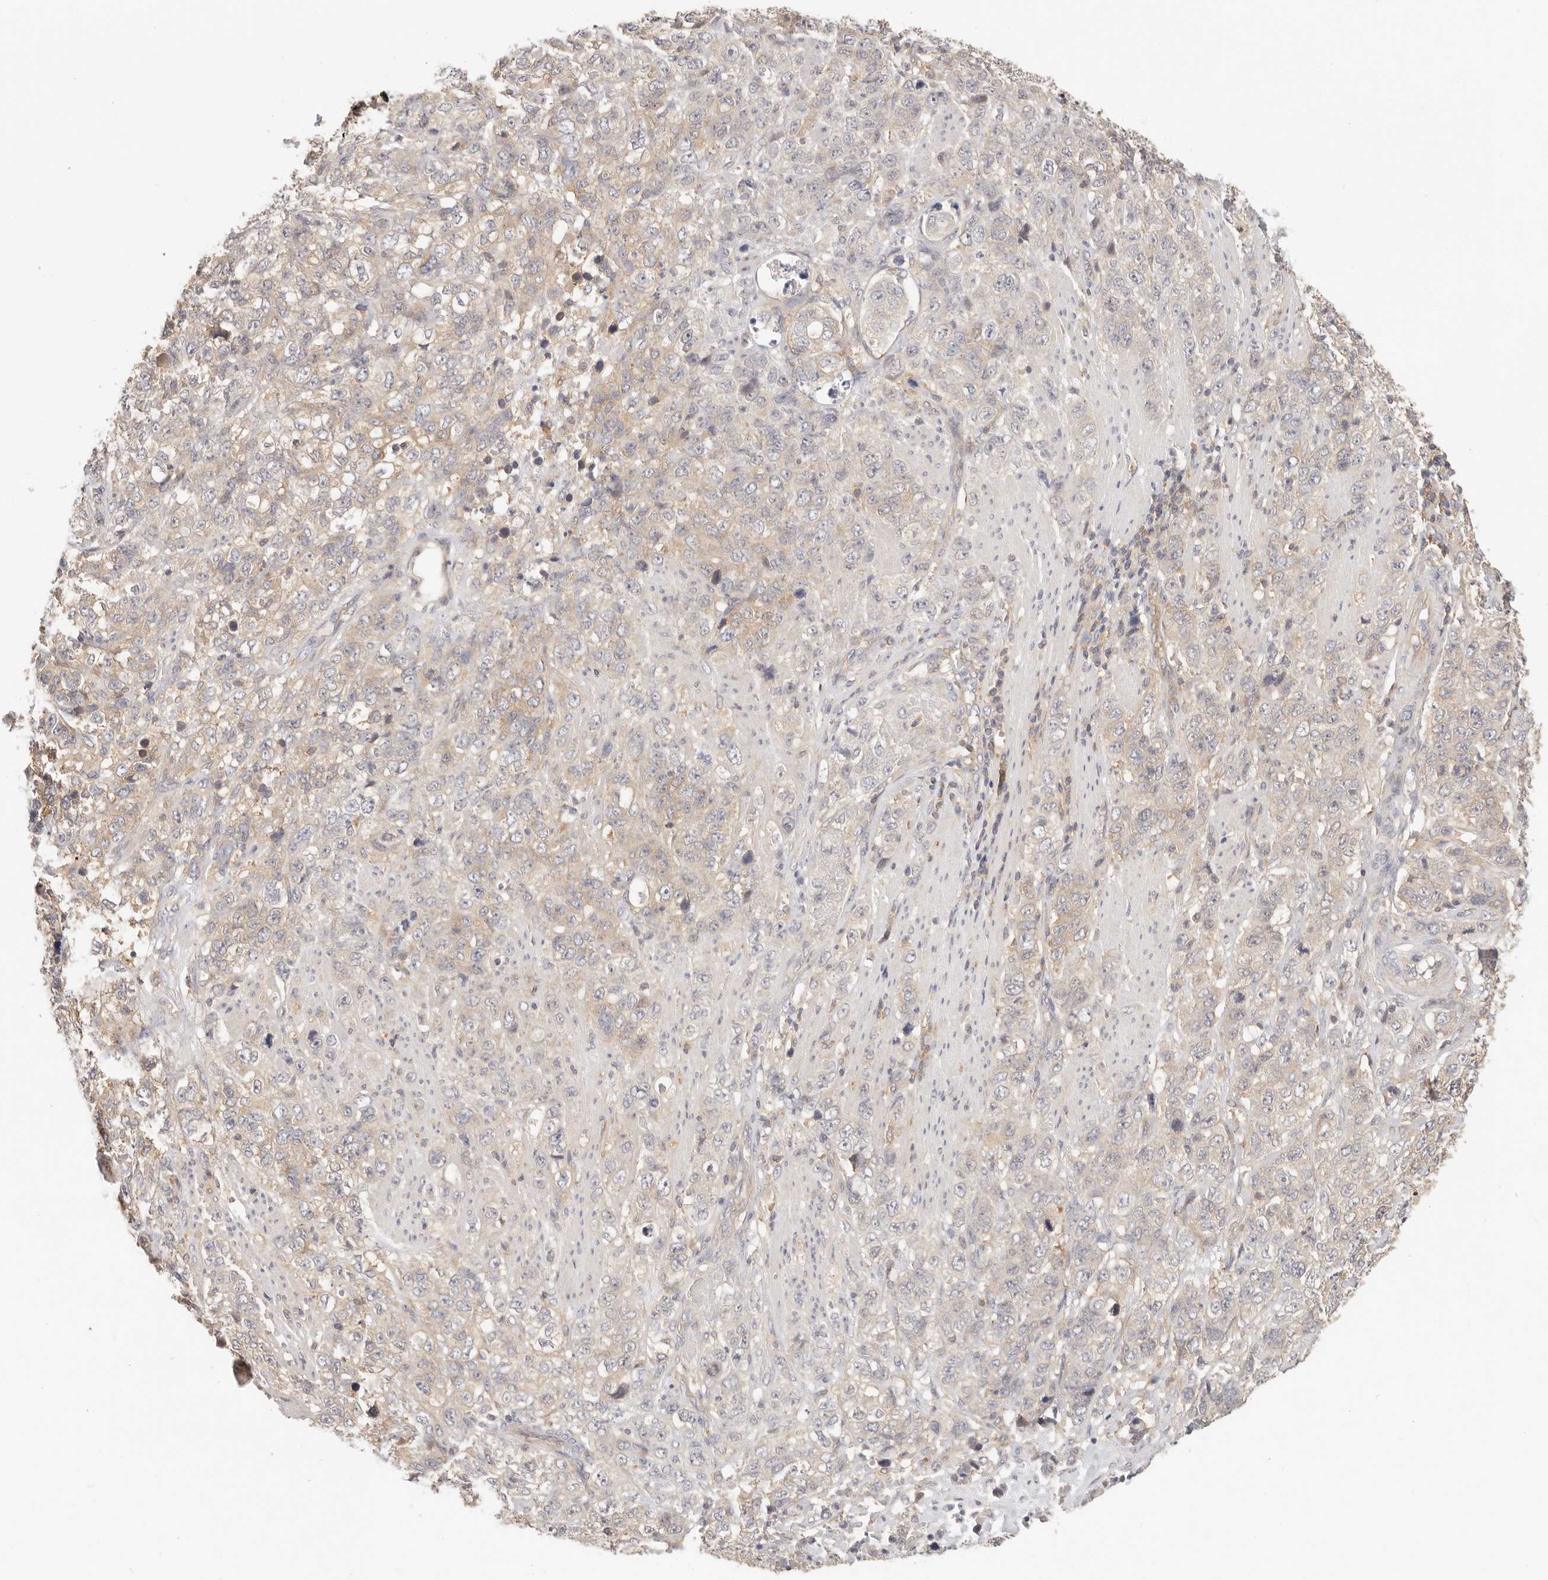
{"staining": {"intensity": "weak", "quantity": "<25%", "location": "cytoplasmic/membranous"}, "tissue": "stomach cancer", "cell_type": "Tumor cells", "image_type": "cancer", "snomed": [{"axis": "morphology", "description": "Adenocarcinoma, NOS"}, {"axis": "topography", "description": "Stomach"}], "caption": "Protein analysis of stomach cancer displays no significant staining in tumor cells.", "gene": "DTNBP1", "patient": {"sex": "male", "age": 48}}